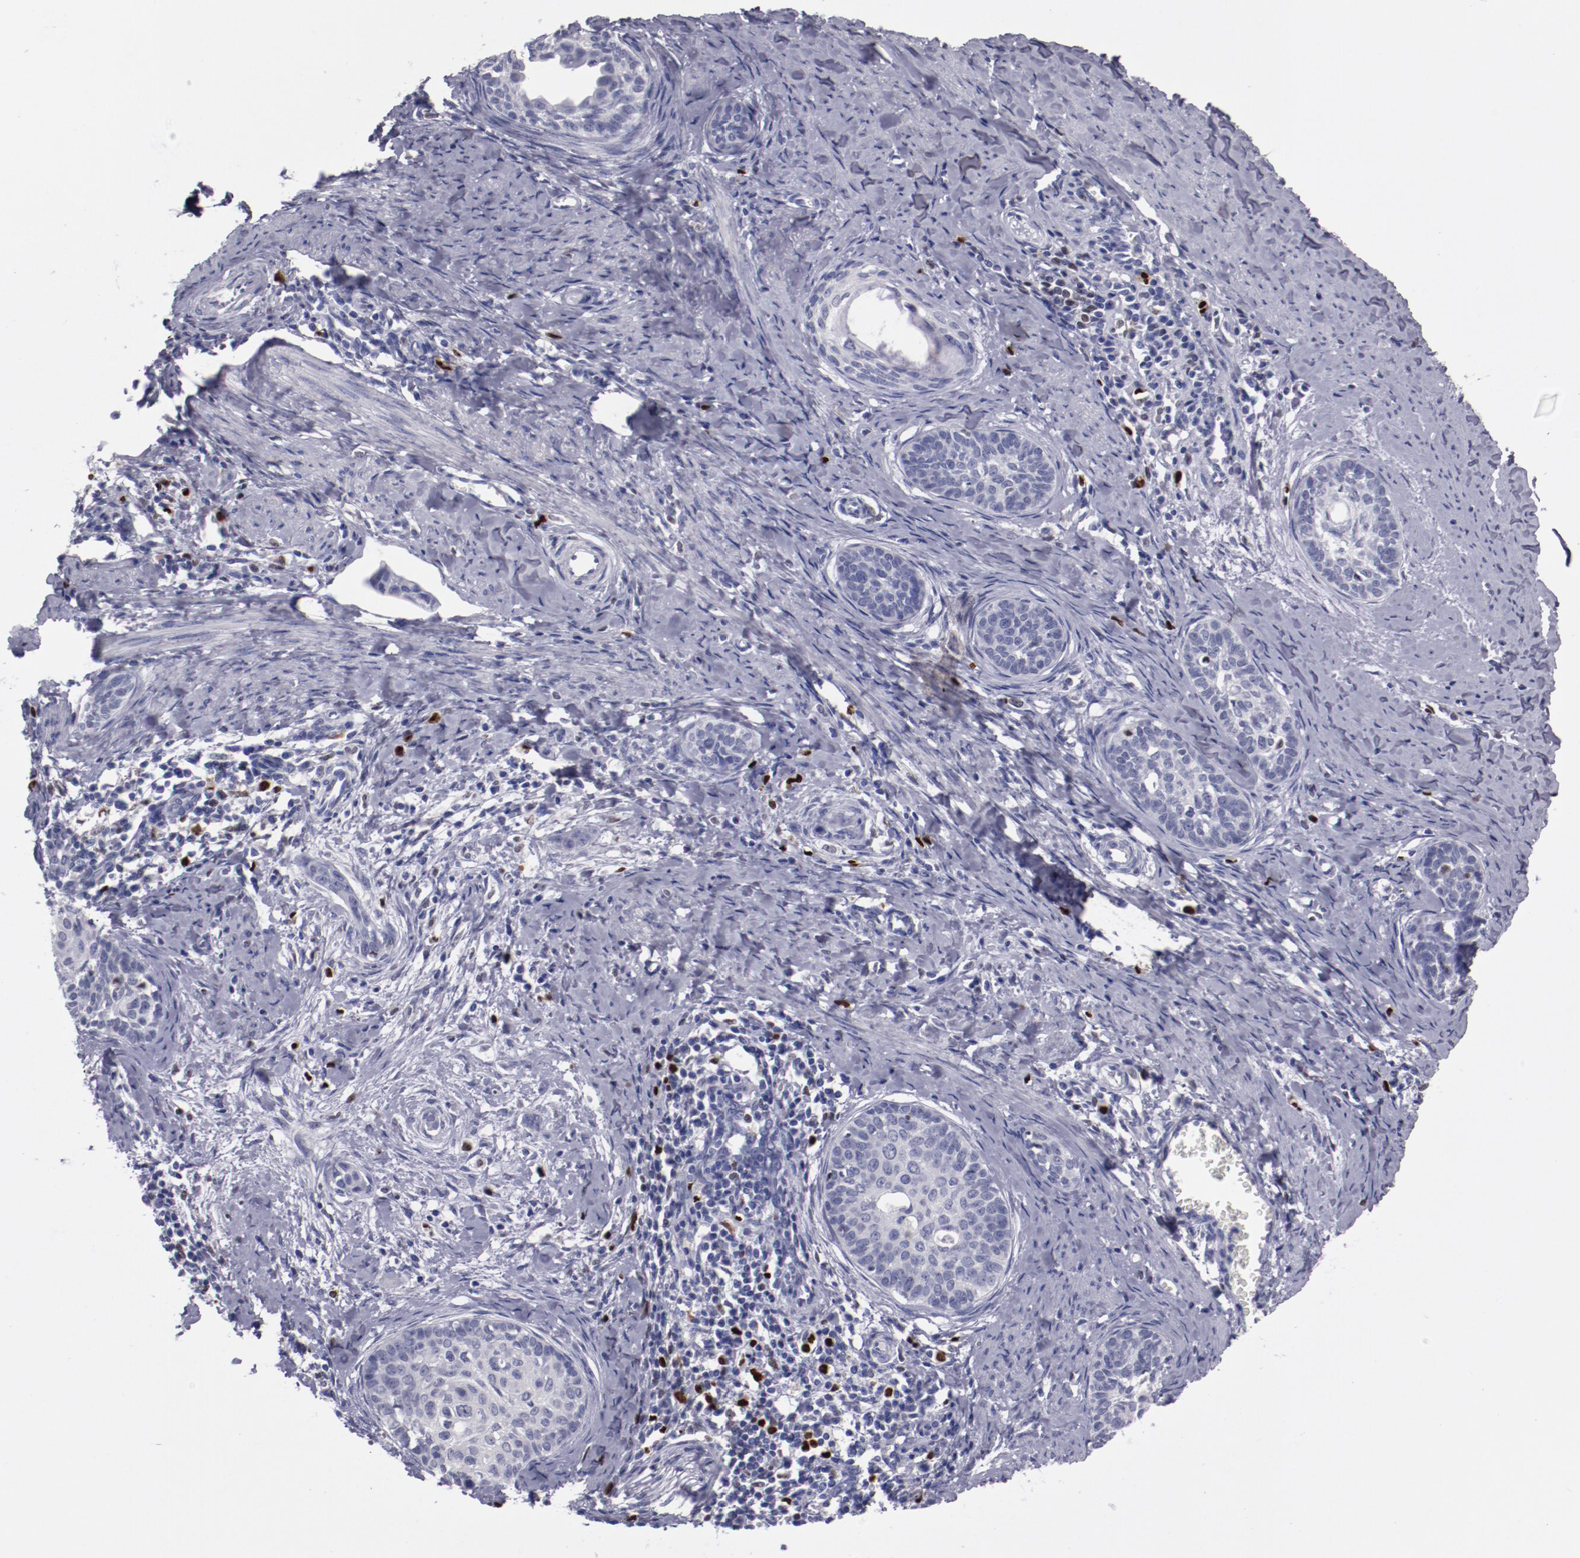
{"staining": {"intensity": "negative", "quantity": "none", "location": "none"}, "tissue": "cervical cancer", "cell_type": "Tumor cells", "image_type": "cancer", "snomed": [{"axis": "morphology", "description": "Squamous cell carcinoma, NOS"}, {"axis": "topography", "description": "Cervix"}], "caption": "Photomicrograph shows no significant protein expression in tumor cells of cervical cancer (squamous cell carcinoma).", "gene": "IRF8", "patient": {"sex": "female", "age": 33}}